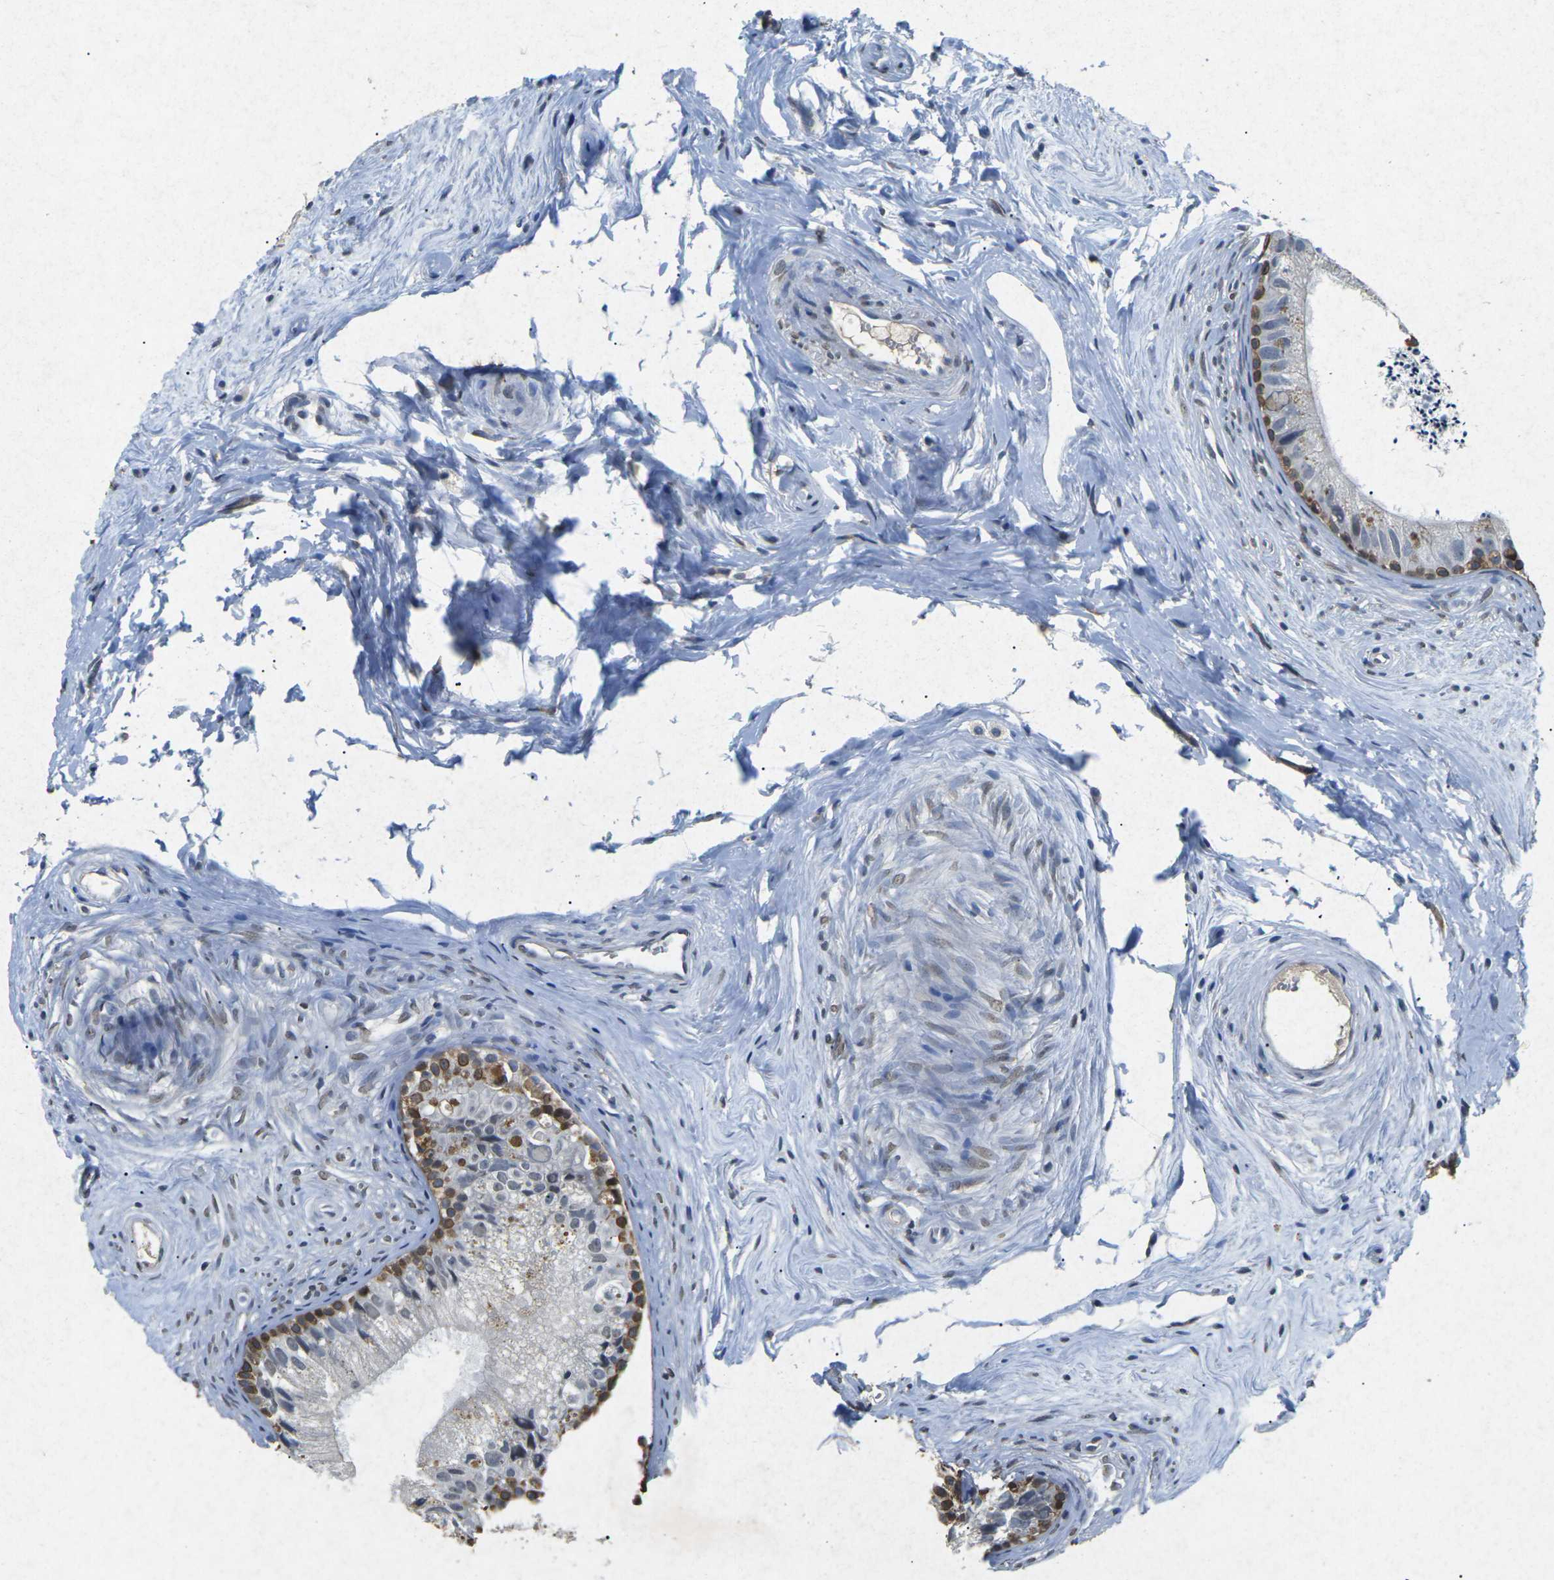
{"staining": {"intensity": "moderate", "quantity": "<25%", "location": "cytoplasmic/membranous"}, "tissue": "epididymis", "cell_type": "Glandular cells", "image_type": "normal", "snomed": [{"axis": "morphology", "description": "Normal tissue, NOS"}, {"axis": "topography", "description": "Epididymis"}], "caption": "A low amount of moderate cytoplasmic/membranous staining is present in approximately <25% of glandular cells in benign epididymis.", "gene": "SCNN1B", "patient": {"sex": "male", "age": 56}}